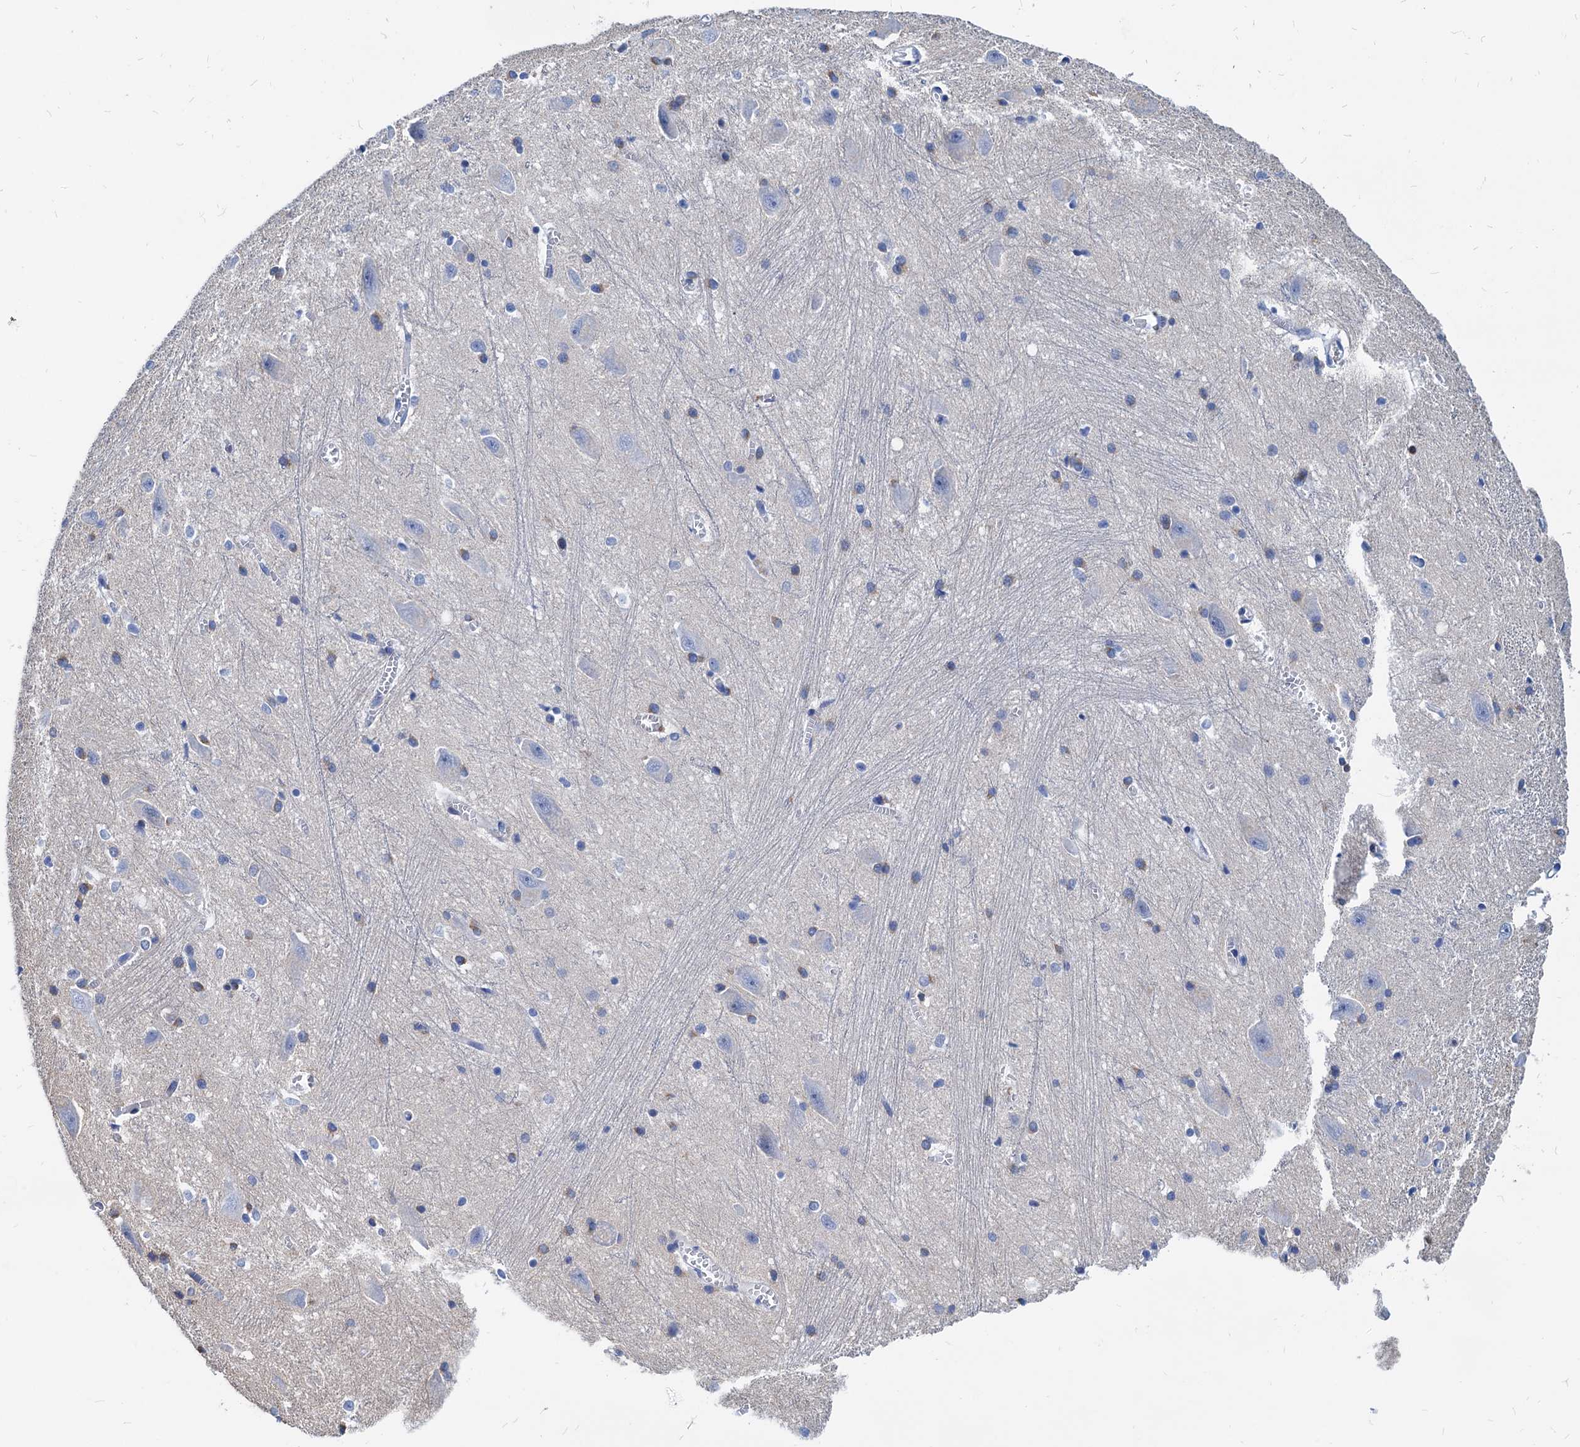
{"staining": {"intensity": "negative", "quantity": "none", "location": "none"}, "tissue": "caudate", "cell_type": "Glial cells", "image_type": "normal", "snomed": [{"axis": "morphology", "description": "Normal tissue, NOS"}, {"axis": "topography", "description": "Lateral ventricle wall"}], "caption": "This is a histopathology image of immunohistochemistry staining of benign caudate, which shows no expression in glial cells. The staining is performed using DAB (3,3'-diaminobenzidine) brown chromogen with nuclei counter-stained in using hematoxylin.", "gene": "LCP2", "patient": {"sex": "male", "age": 37}}